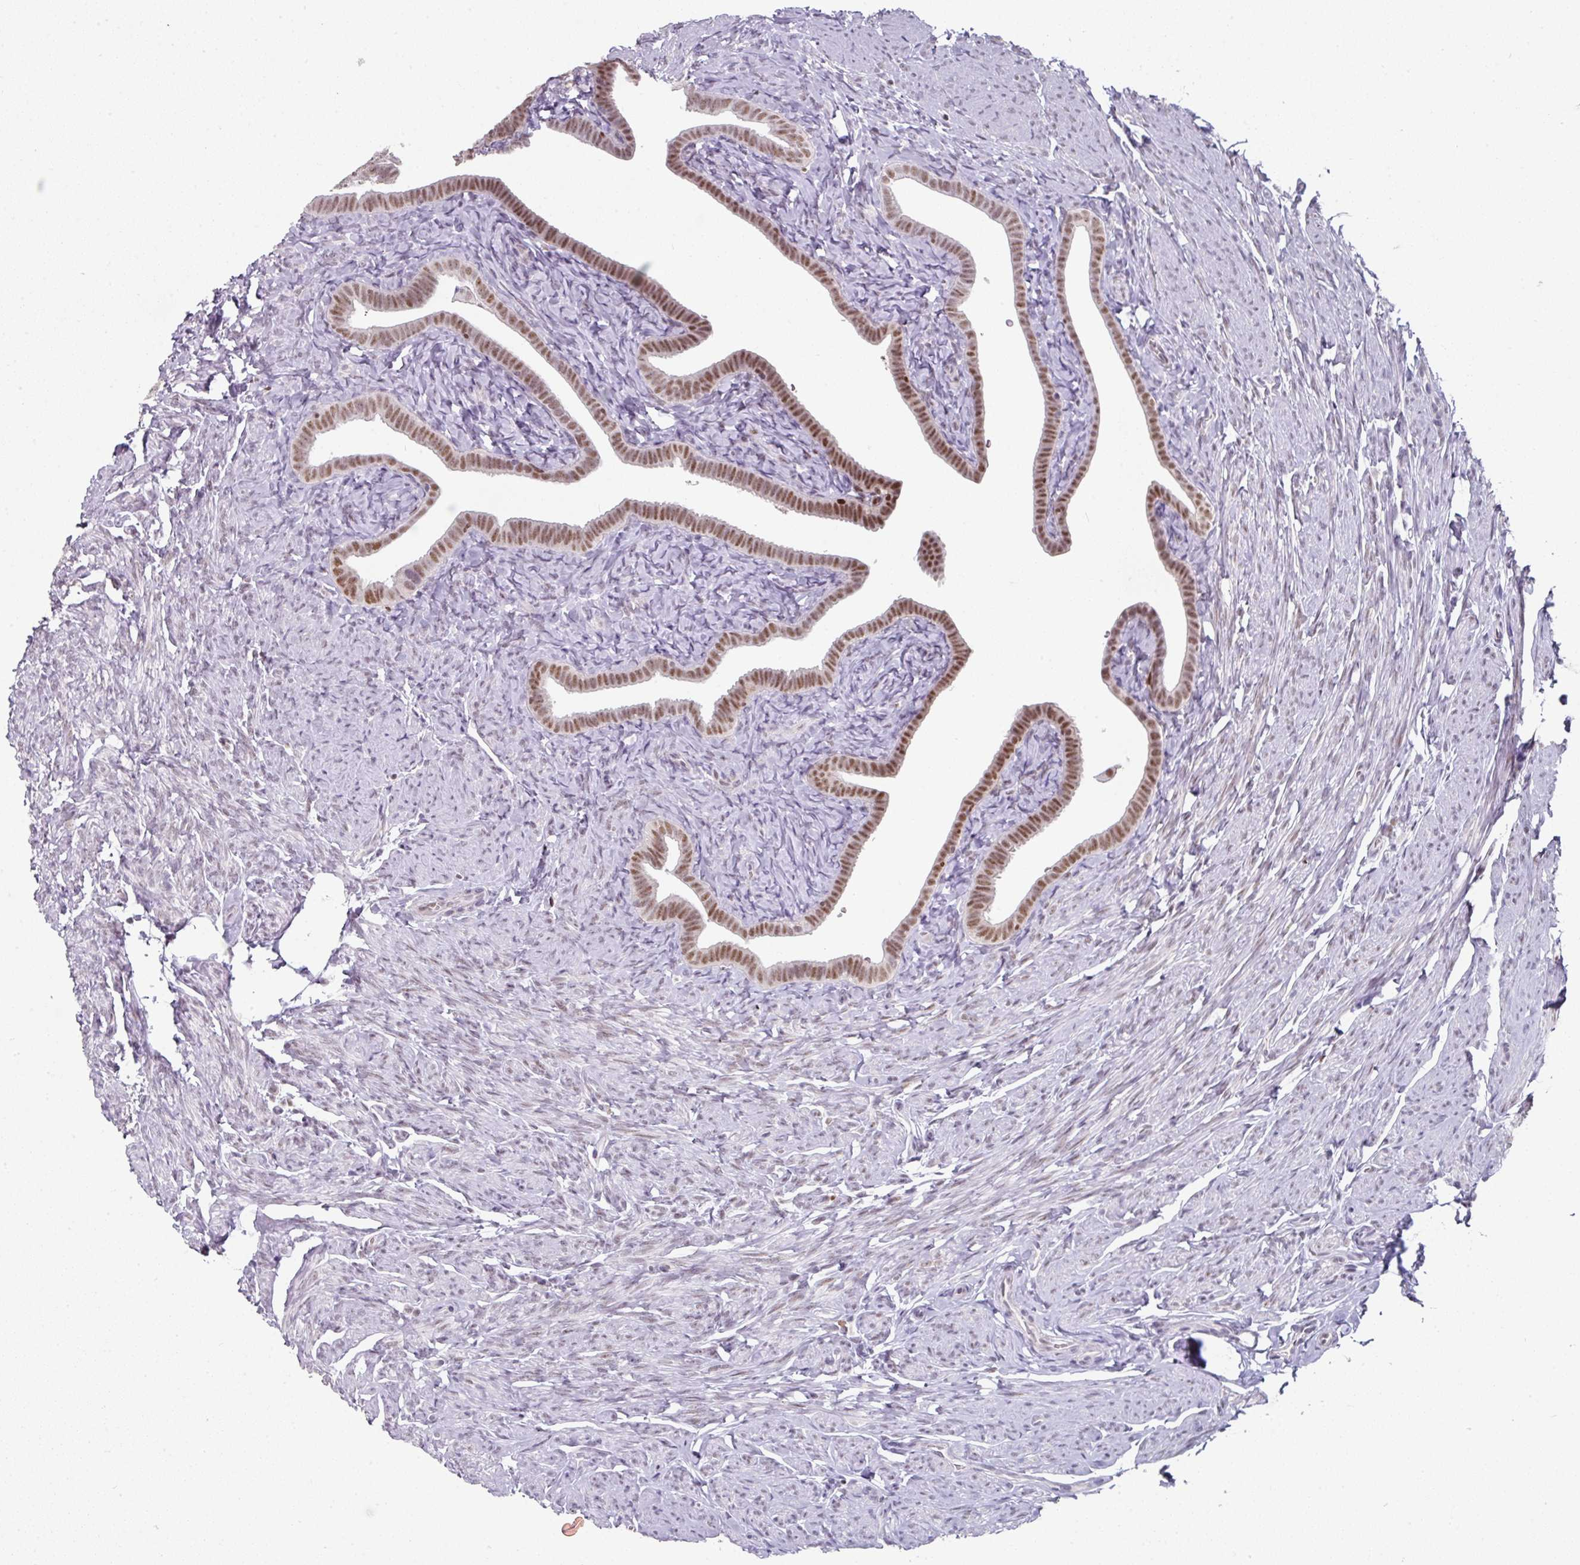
{"staining": {"intensity": "moderate", "quantity": ">75%", "location": "nuclear"}, "tissue": "fallopian tube", "cell_type": "Glandular cells", "image_type": "normal", "snomed": [{"axis": "morphology", "description": "Normal tissue, NOS"}, {"axis": "topography", "description": "Fallopian tube"}], "caption": "Human fallopian tube stained with a protein marker demonstrates moderate staining in glandular cells.", "gene": "ENSG00000283782", "patient": {"sex": "female", "age": 69}}